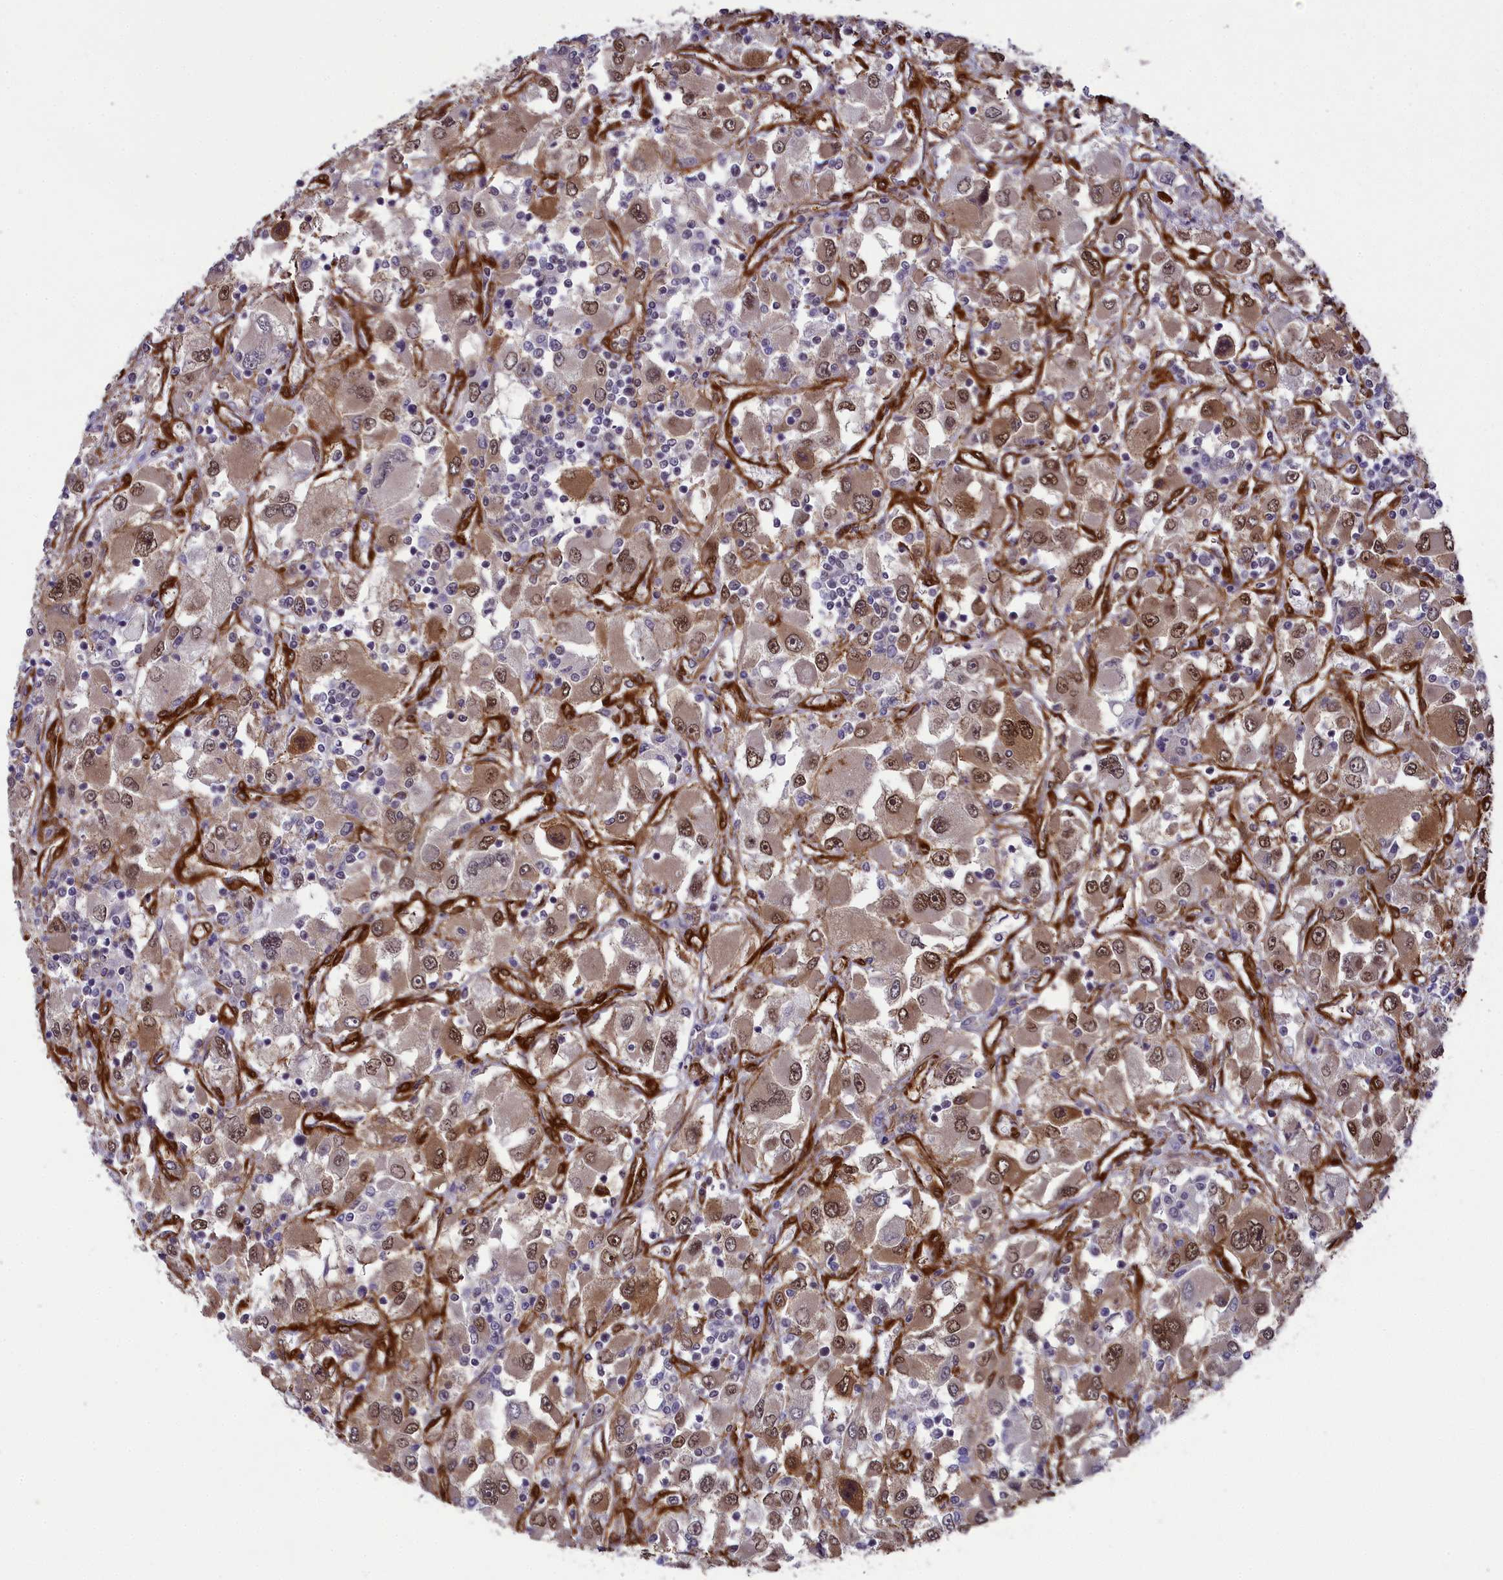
{"staining": {"intensity": "moderate", "quantity": "25%-75%", "location": "cytoplasmic/membranous,nuclear"}, "tissue": "renal cancer", "cell_type": "Tumor cells", "image_type": "cancer", "snomed": [{"axis": "morphology", "description": "Adenocarcinoma, NOS"}, {"axis": "topography", "description": "Kidney"}], "caption": "Protein expression analysis of human adenocarcinoma (renal) reveals moderate cytoplasmic/membranous and nuclear staining in approximately 25%-75% of tumor cells.", "gene": "TNS1", "patient": {"sex": "female", "age": 52}}